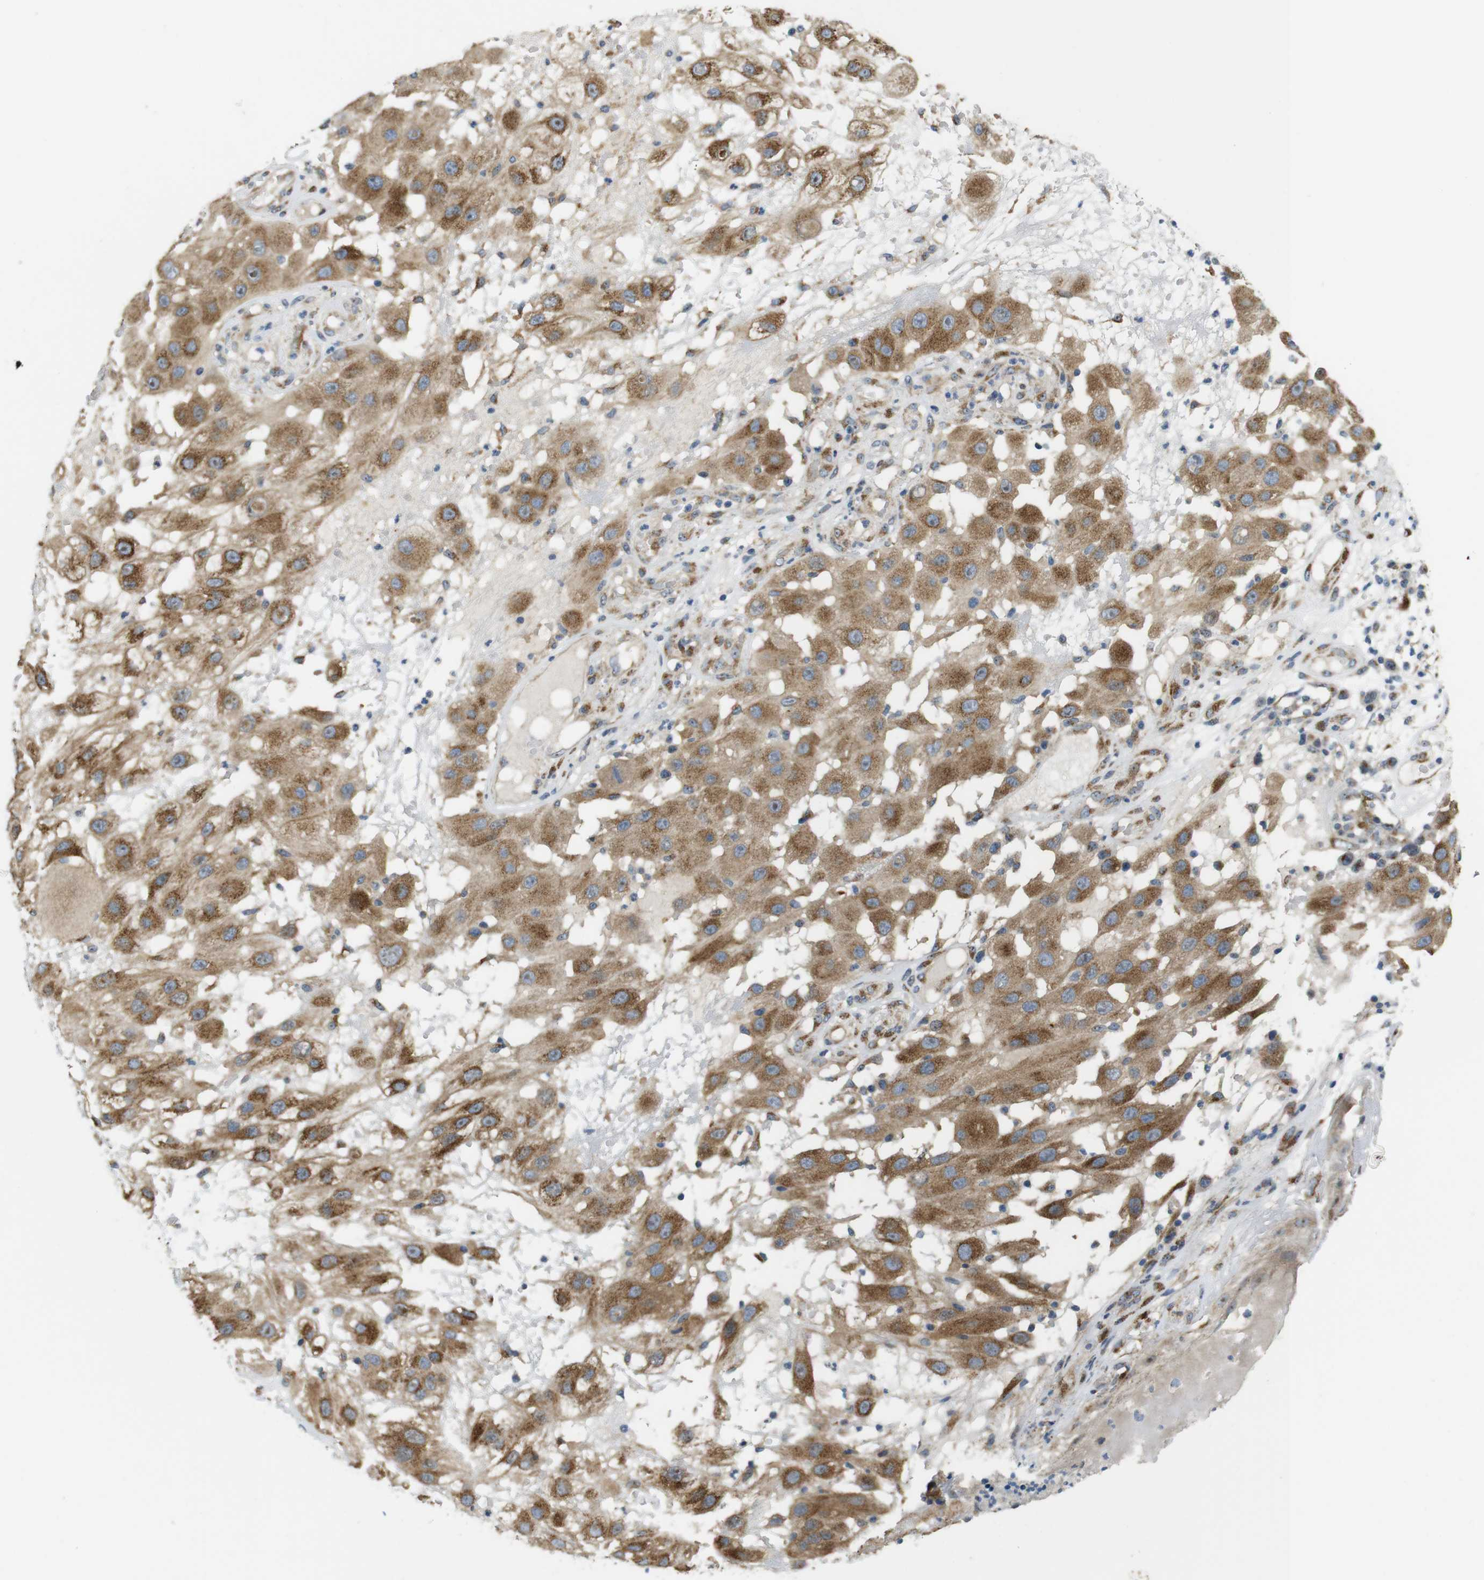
{"staining": {"intensity": "moderate", "quantity": ">75%", "location": "cytoplasmic/membranous"}, "tissue": "melanoma", "cell_type": "Tumor cells", "image_type": "cancer", "snomed": [{"axis": "morphology", "description": "Malignant melanoma, NOS"}, {"axis": "topography", "description": "Skin"}], "caption": "Immunohistochemistry image of malignant melanoma stained for a protein (brown), which reveals medium levels of moderate cytoplasmic/membranous staining in approximately >75% of tumor cells.", "gene": "TMEM143", "patient": {"sex": "female", "age": 81}}